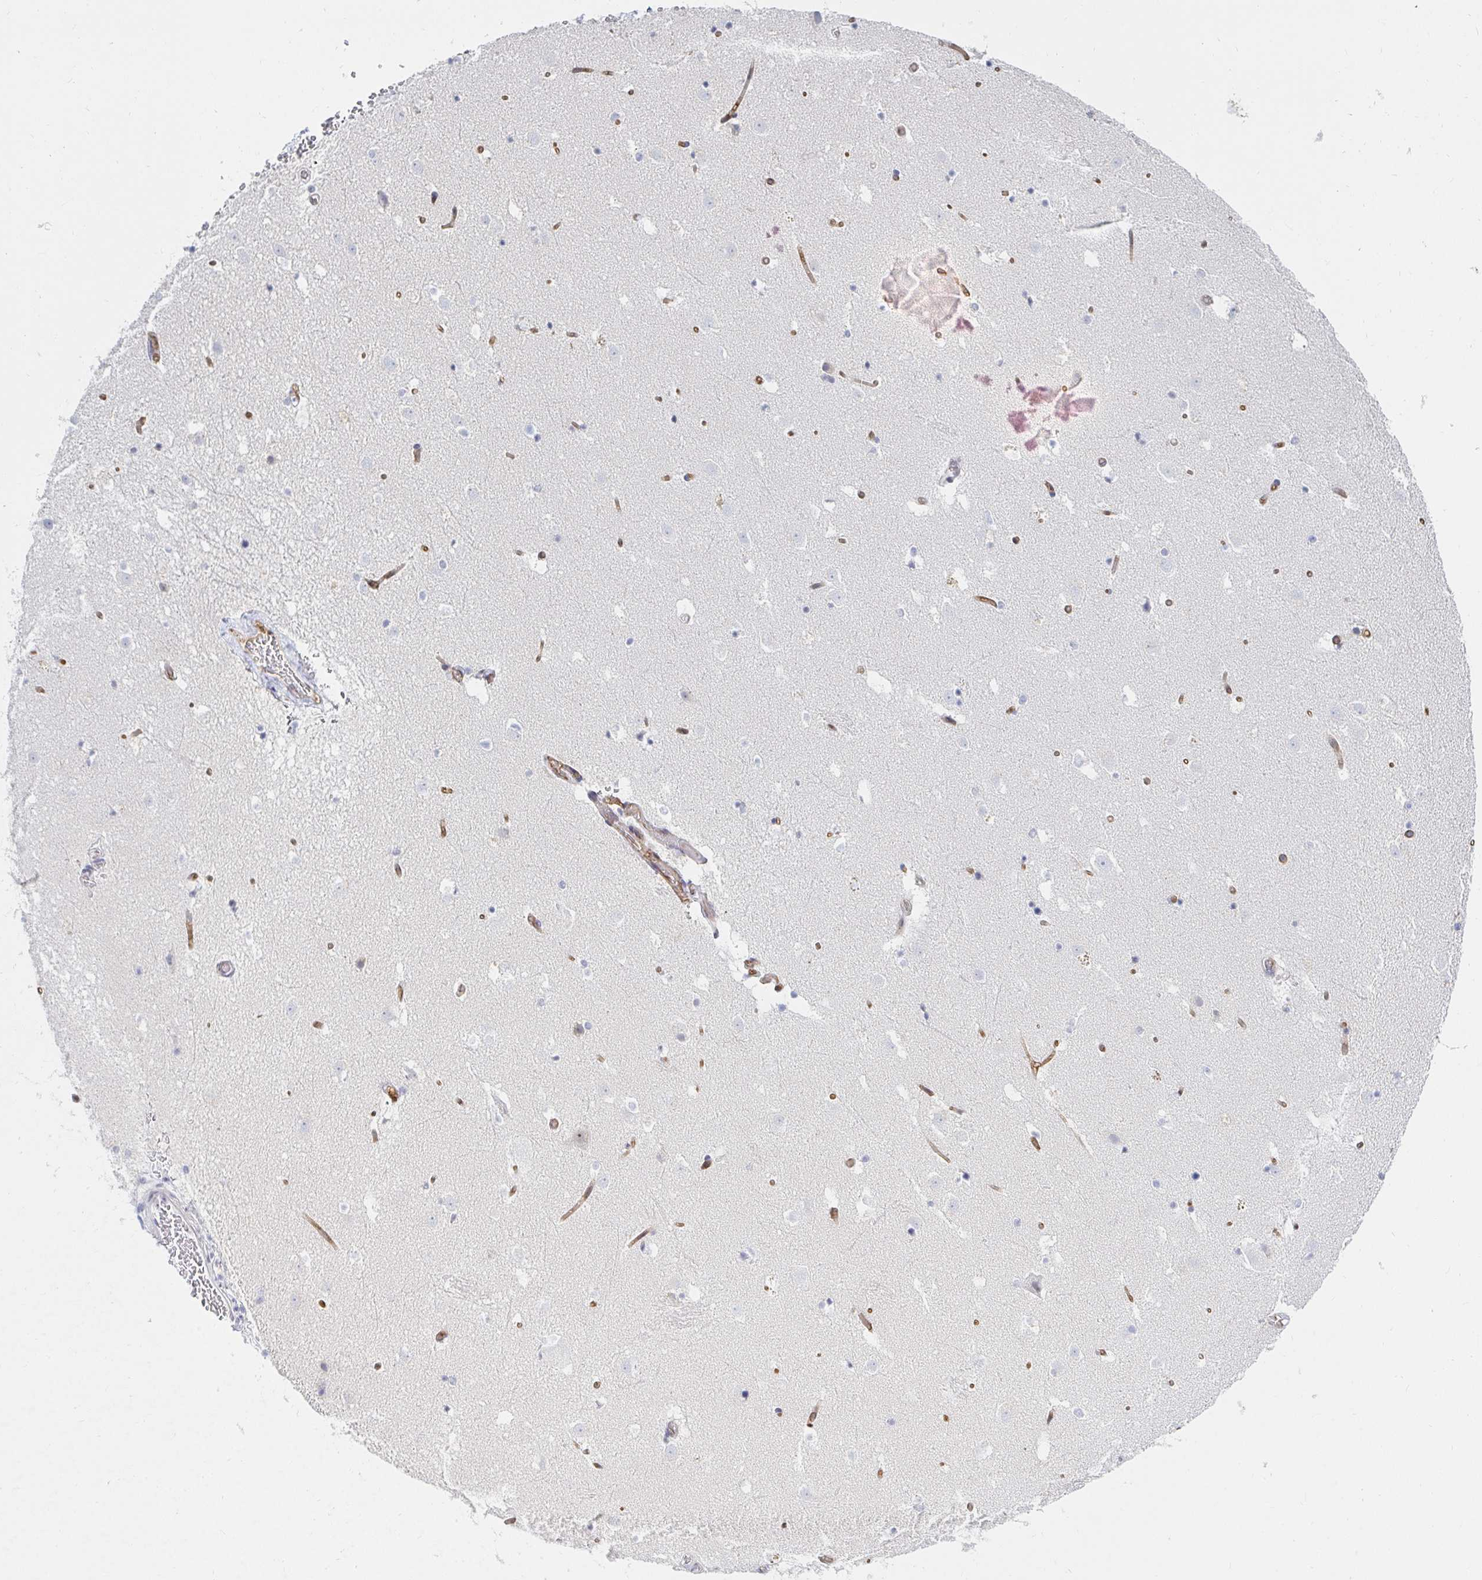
{"staining": {"intensity": "negative", "quantity": "none", "location": "none"}, "tissue": "caudate", "cell_type": "Glial cells", "image_type": "normal", "snomed": [{"axis": "morphology", "description": "Normal tissue, NOS"}, {"axis": "topography", "description": "Lateral ventricle wall"}], "caption": "IHC of normal human caudate displays no positivity in glial cells. (Stains: DAB (3,3'-diaminobenzidine) immunohistochemistry with hematoxylin counter stain, Microscopy: brightfield microscopy at high magnification).", "gene": "COL28A1", "patient": {"sex": "male", "age": 37}}